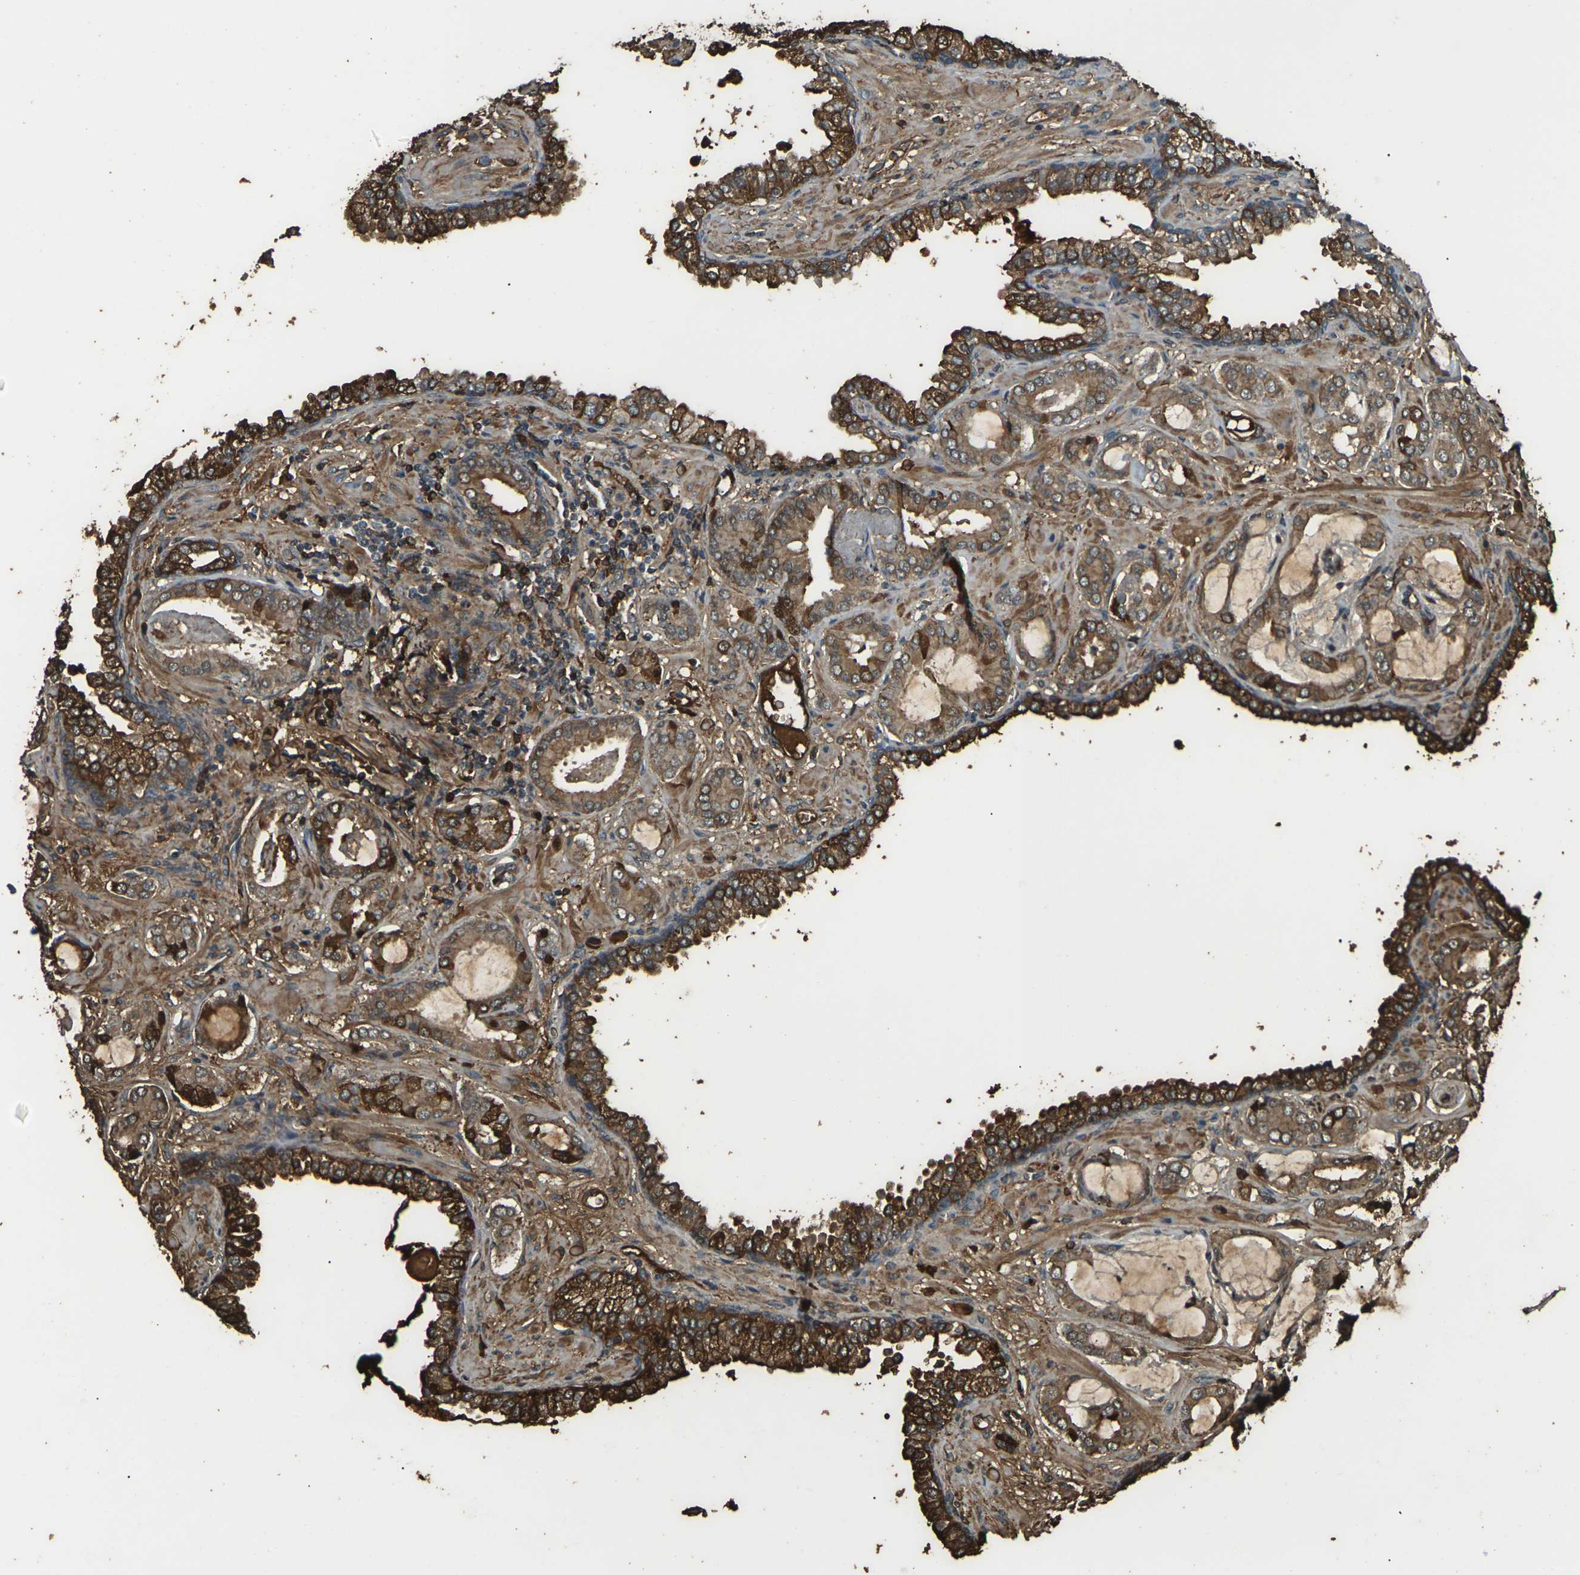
{"staining": {"intensity": "moderate", "quantity": ">75%", "location": "cytoplasmic/membranous"}, "tissue": "prostate cancer", "cell_type": "Tumor cells", "image_type": "cancer", "snomed": [{"axis": "morphology", "description": "Adenocarcinoma, Low grade"}, {"axis": "topography", "description": "Prostate"}], "caption": "High-power microscopy captured an immunohistochemistry micrograph of prostate cancer (adenocarcinoma (low-grade)), revealing moderate cytoplasmic/membranous positivity in approximately >75% of tumor cells.", "gene": "CYP1B1", "patient": {"sex": "male", "age": 53}}